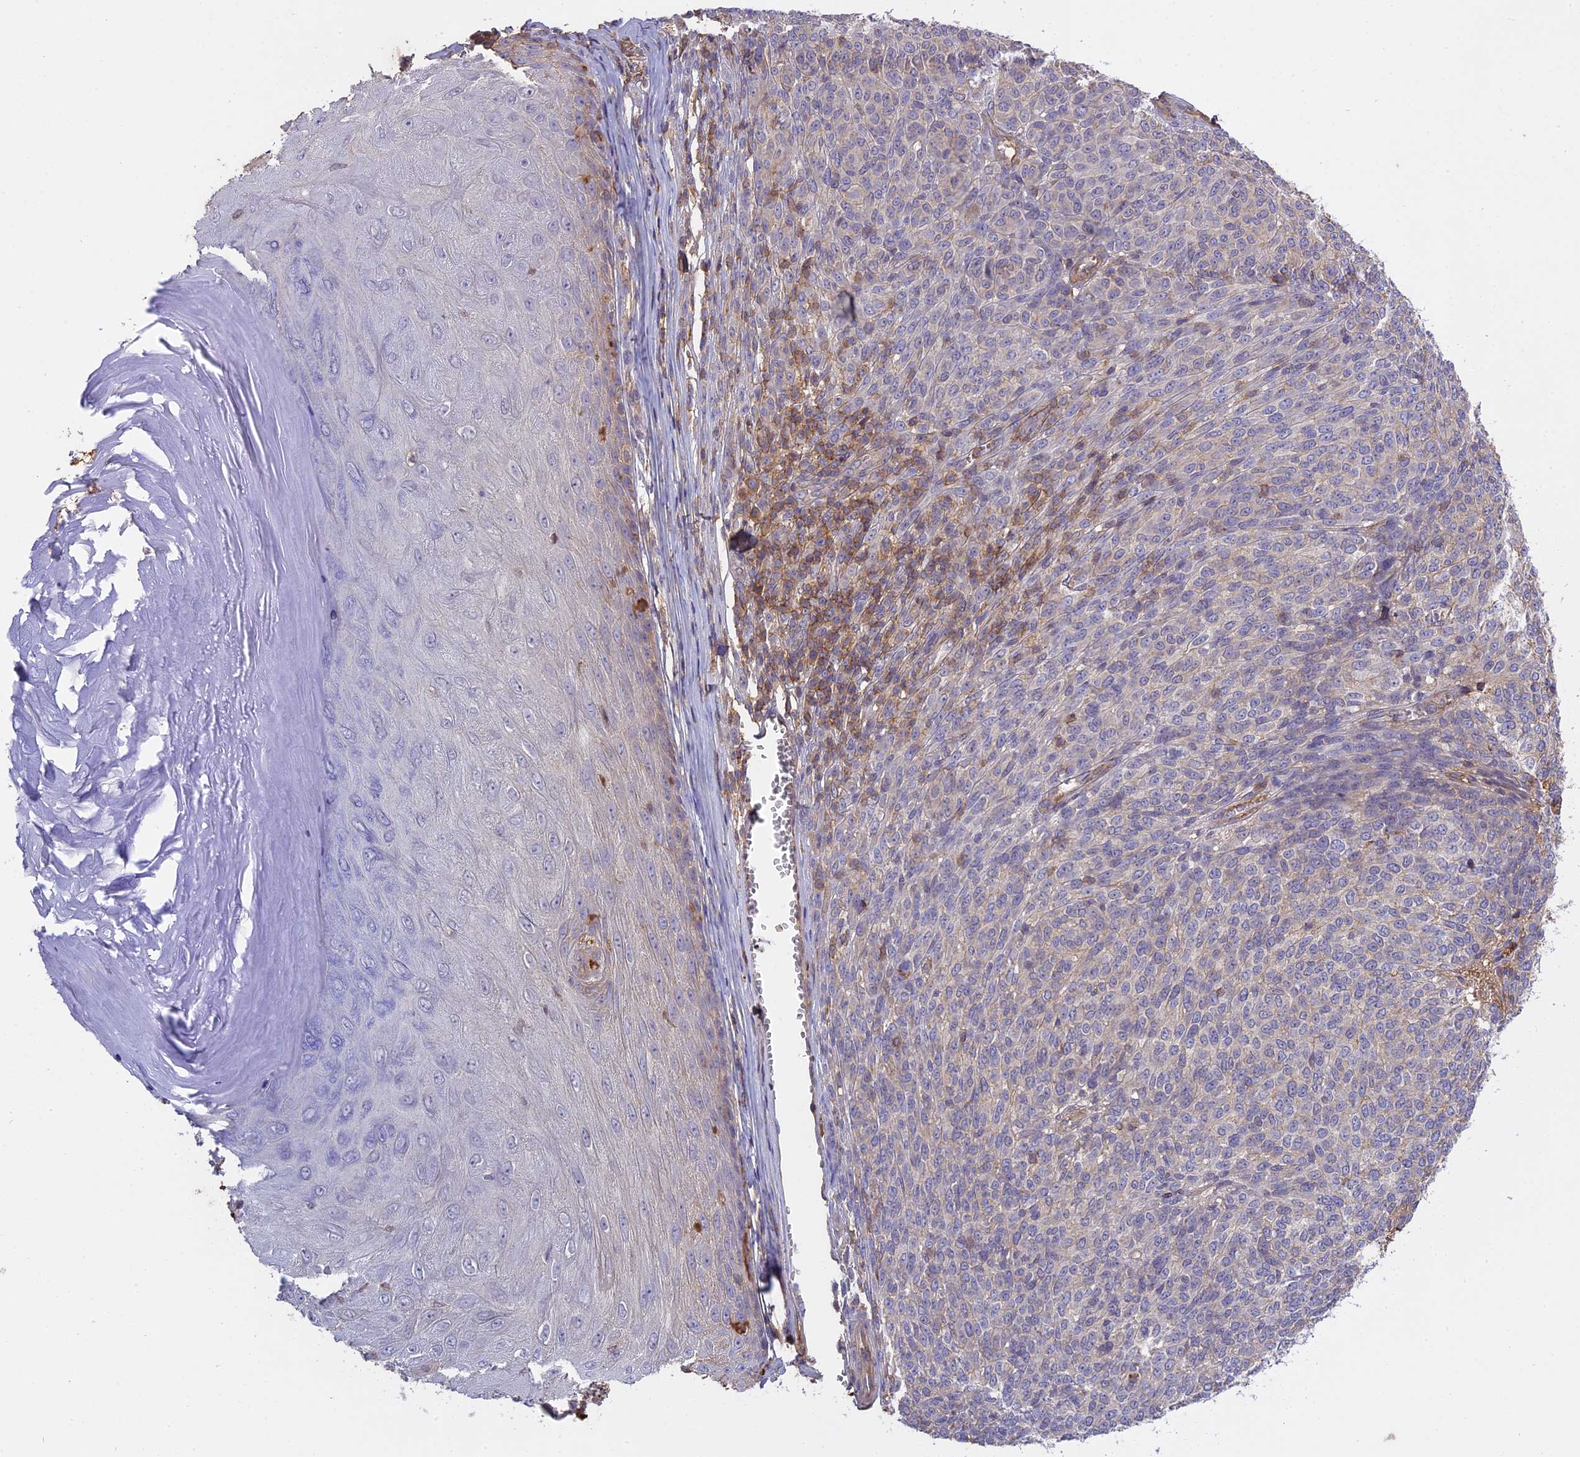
{"staining": {"intensity": "negative", "quantity": "none", "location": "none"}, "tissue": "melanoma", "cell_type": "Tumor cells", "image_type": "cancer", "snomed": [{"axis": "morphology", "description": "Malignant melanoma, NOS"}, {"axis": "topography", "description": "Skin"}], "caption": "Tumor cells show no significant protein expression in malignant melanoma. (DAB immunohistochemistry, high magnification).", "gene": "CFAP119", "patient": {"sex": "male", "age": 49}}